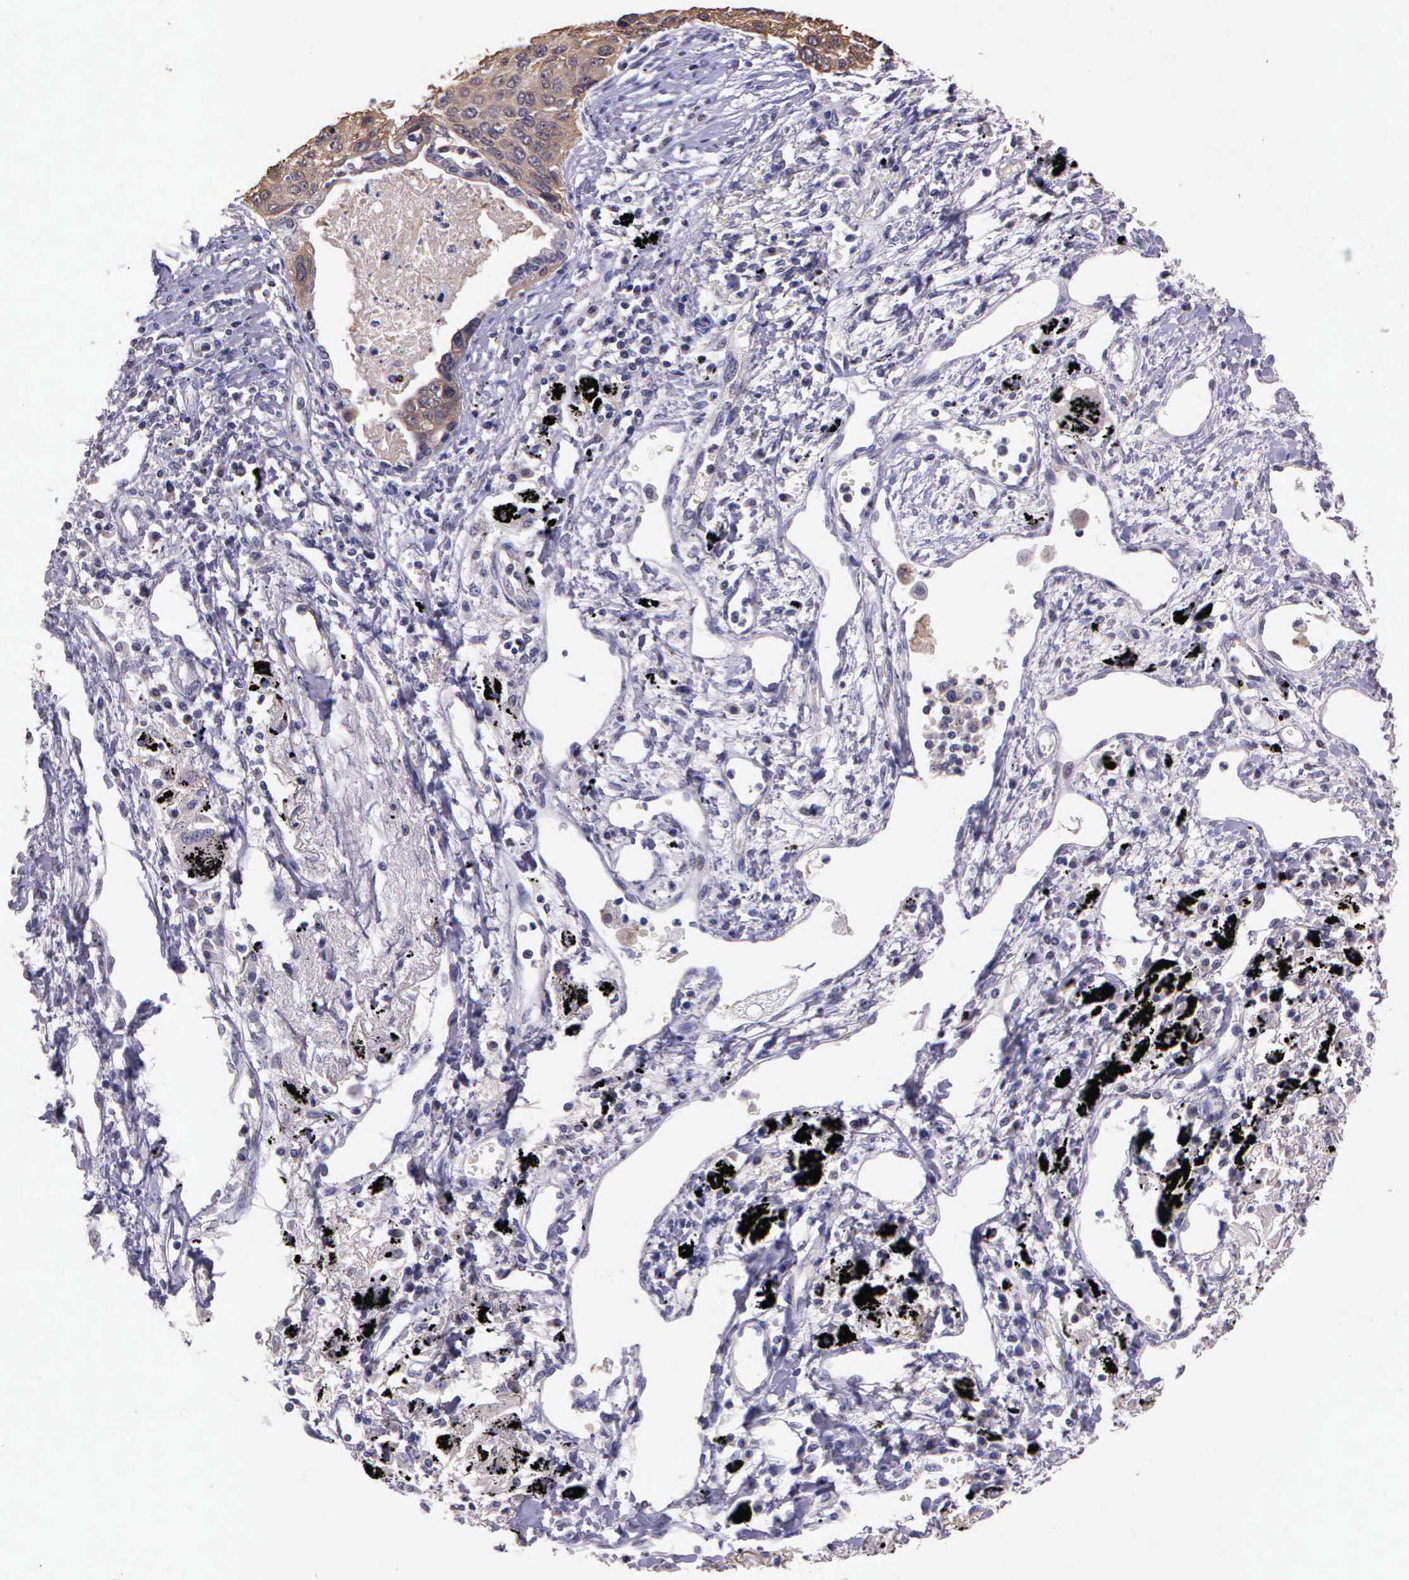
{"staining": {"intensity": "weak", "quantity": ">75%", "location": "cytoplasmic/membranous"}, "tissue": "lung cancer", "cell_type": "Tumor cells", "image_type": "cancer", "snomed": [{"axis": "morphology", "description": "Squamous cell carcinoma, NOS"}, {"axis": "topography", "description": "Lung"}], "caption": "High-power microscopy captured an IHC histopathology image of lung cancer, revealing weak cytoplasmic/membranous expression in approximately >75% of tumor cells.", "gene": "IGBP1", "patient": {"sex": "male", "age": 71}}